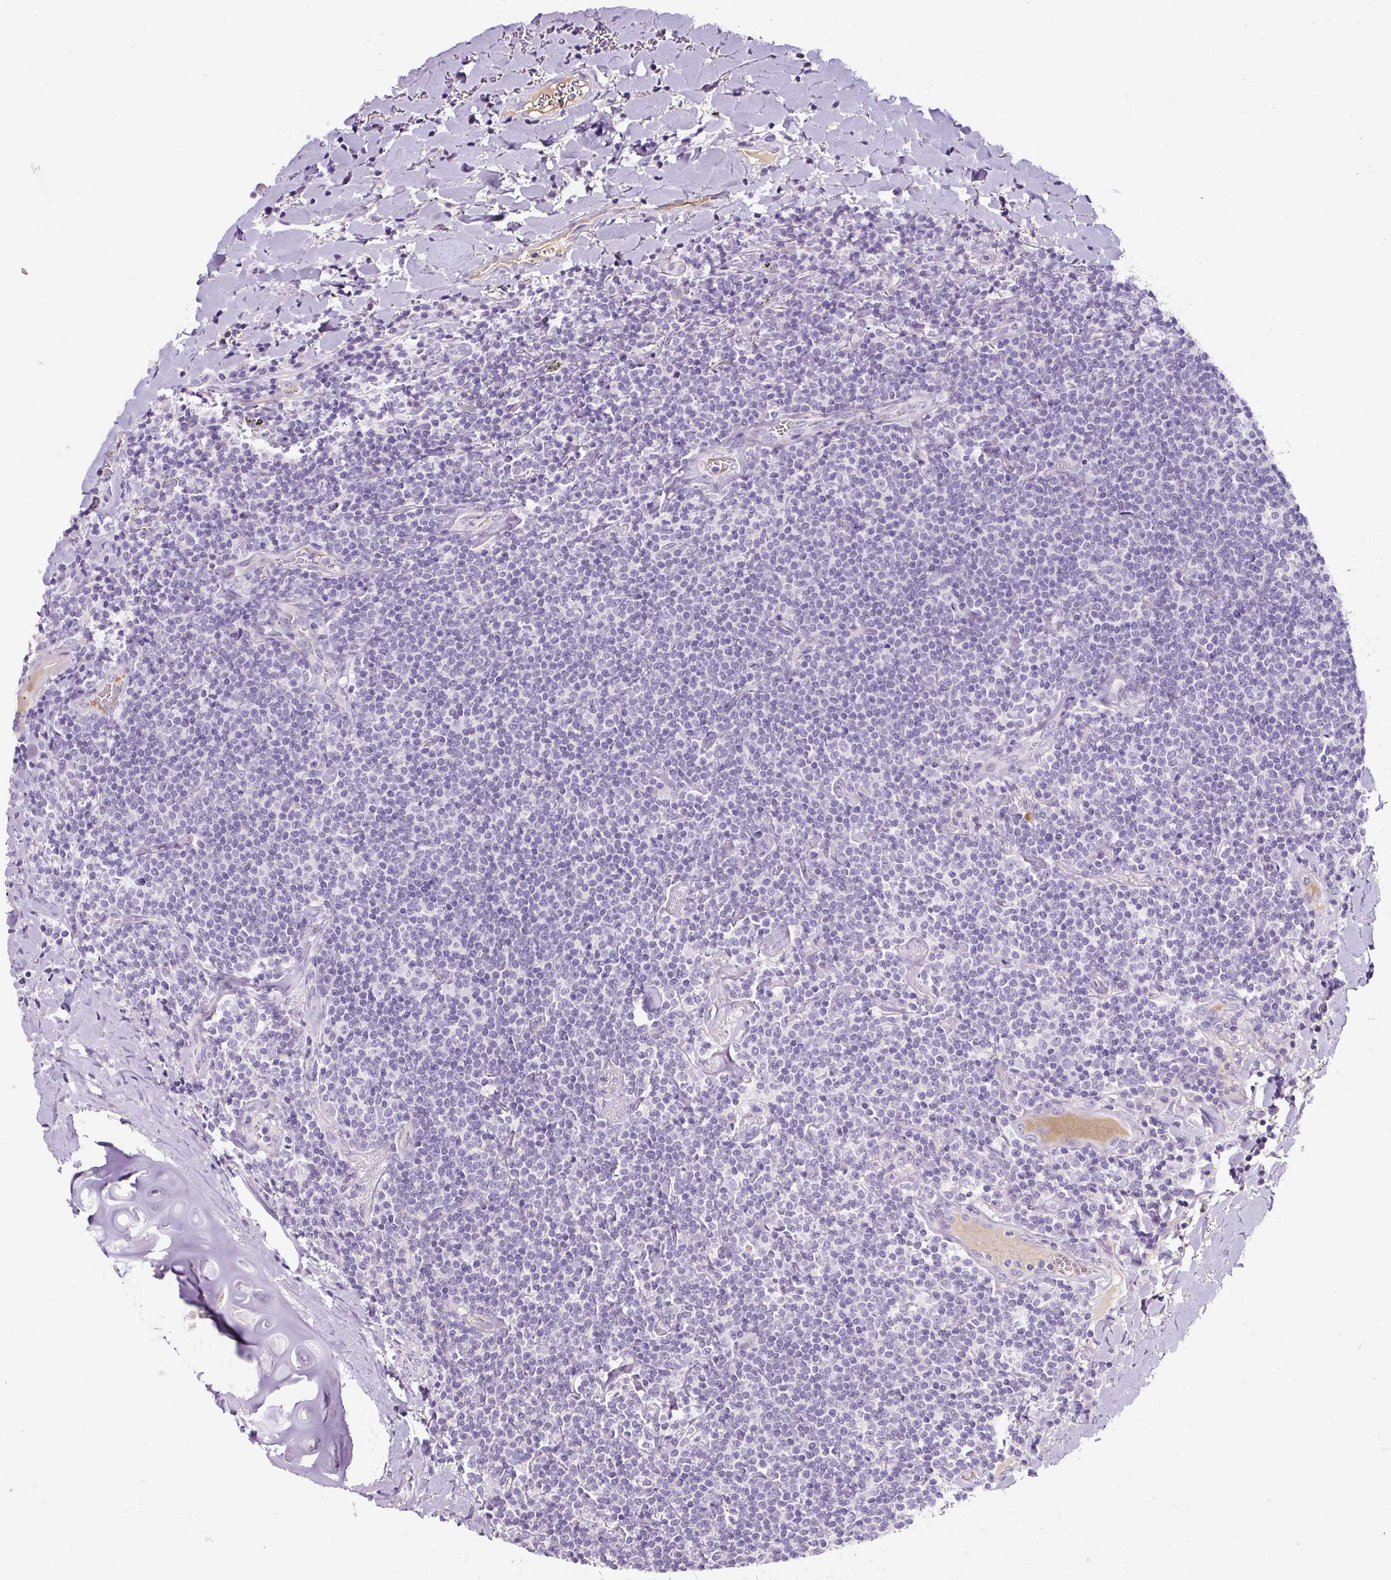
{"staining": {"intensity": "negative", "quantity": "none", "location": "none"}, "tissue": "lymphoma", "cell_type": "Tumor cells", "image_type": "cancer", "snomed": [{"axis": "morphology", "description": "Malignant lymphoma, non-Hodgkin's type, Low grade"}, {"axis": "topography", "description": "Lung"}], "caption": "This is a image of immunohistochemistry staining of low-grade malignant lymphoma, non-Hodgkin's type, which shows no expression in tumor cells. (Brightfield microscopy of DAB (3,3'-diaminobenzidine) immunohistochemistry at high magnification).", "gene": "OR14A2", "patient": {"sex": "female", "age": 71}}